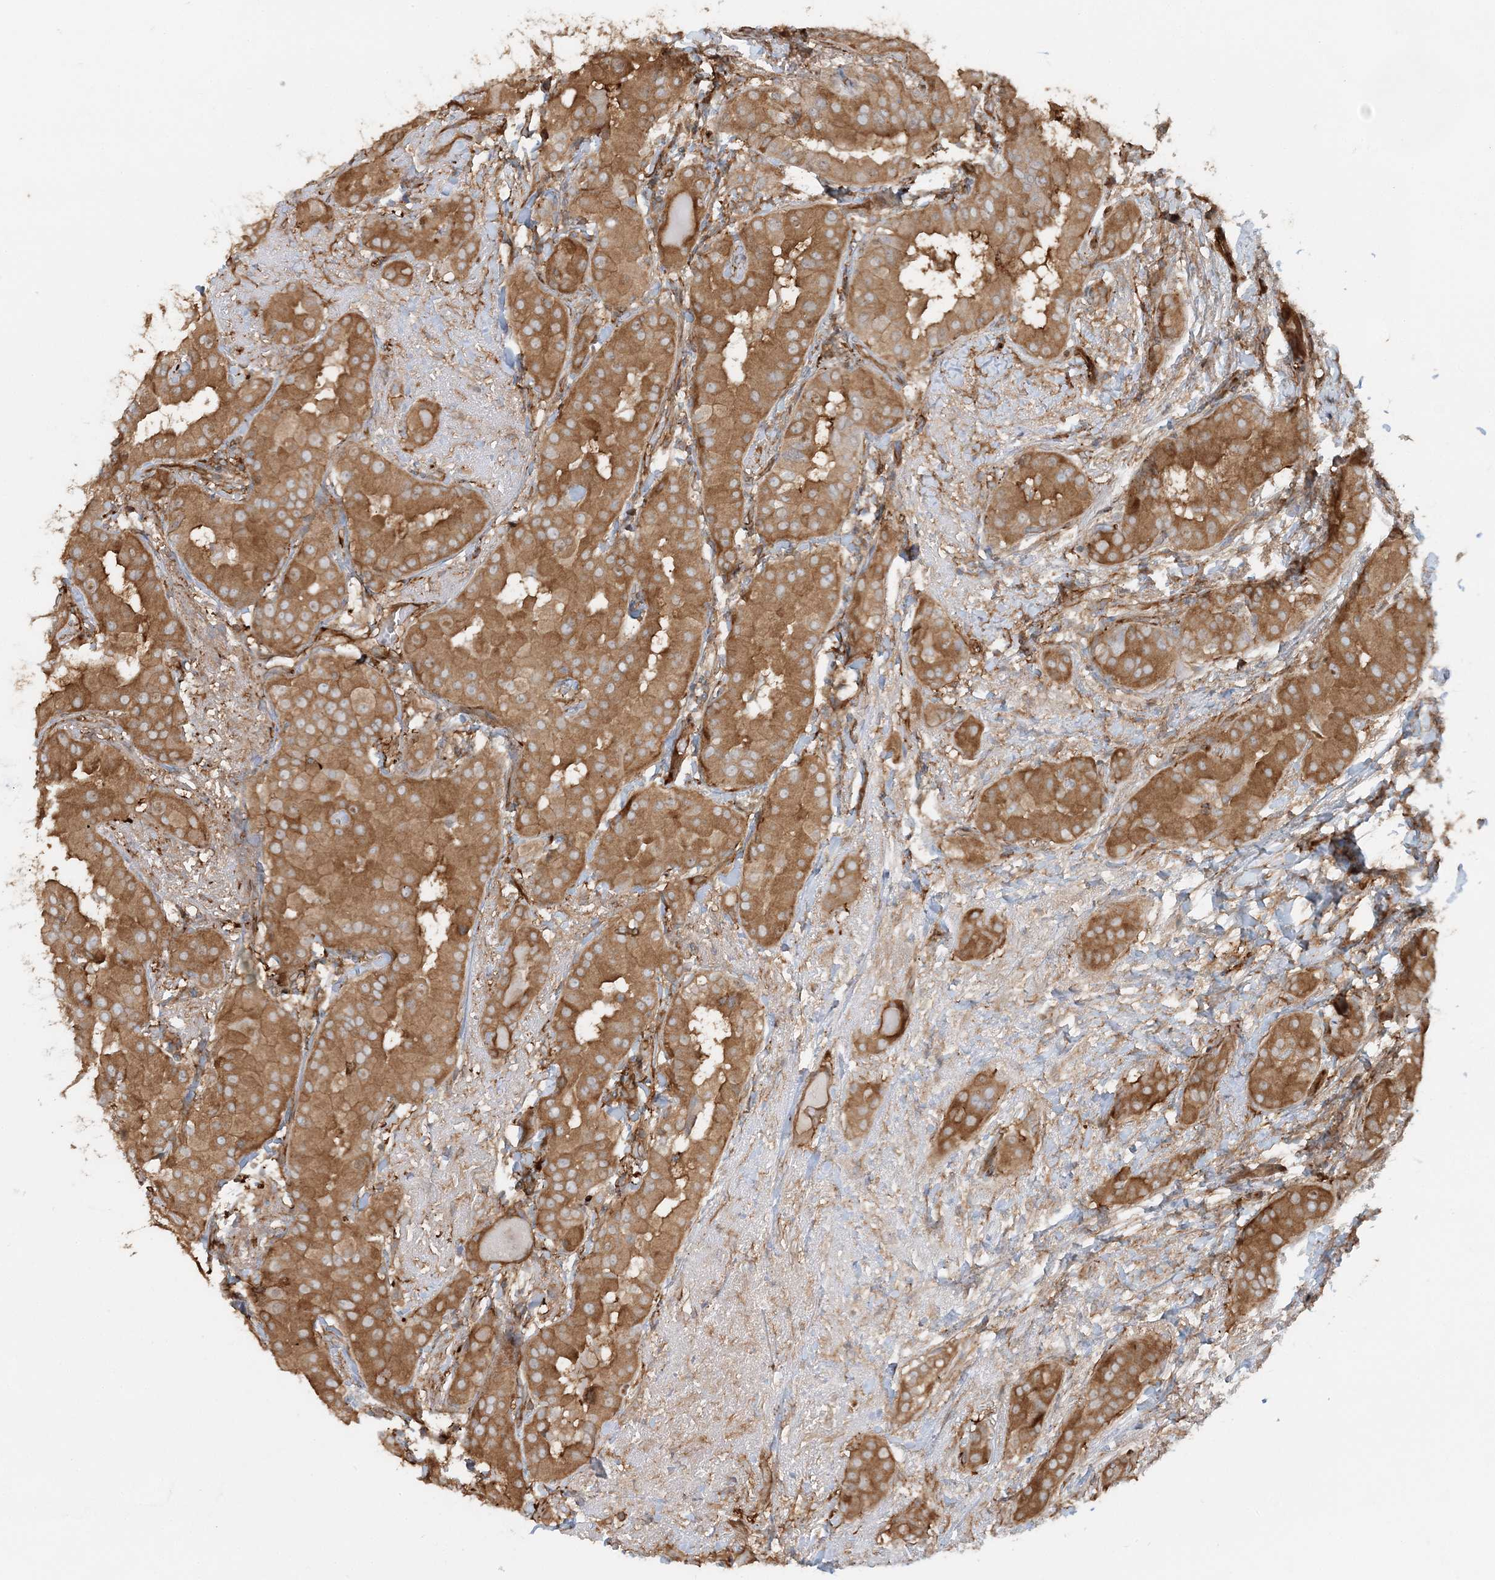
{"staining": {"intensity": "moderate", "quantity": ">75%", "location": "cytoplasmic/membranous"}, "tissue": "thyroid cancer", "cell_type": "Tumor cells", "image_type": "cancer", "snomed": [{"axis": "morphology", "description": "Papillary adenocarcinoma, NOS"}, {"axis": "topography", "description": "Thyroid gland"}], "caption": "Brown immunohistochemical staining in thyroid cancer (papillary adenocarcinoma) reveals moderate cytoplasmic/membranous staining in about >75% of tumor cells.", "gene": "DSTN", "patient": {"sex": "male", "age": 33}}